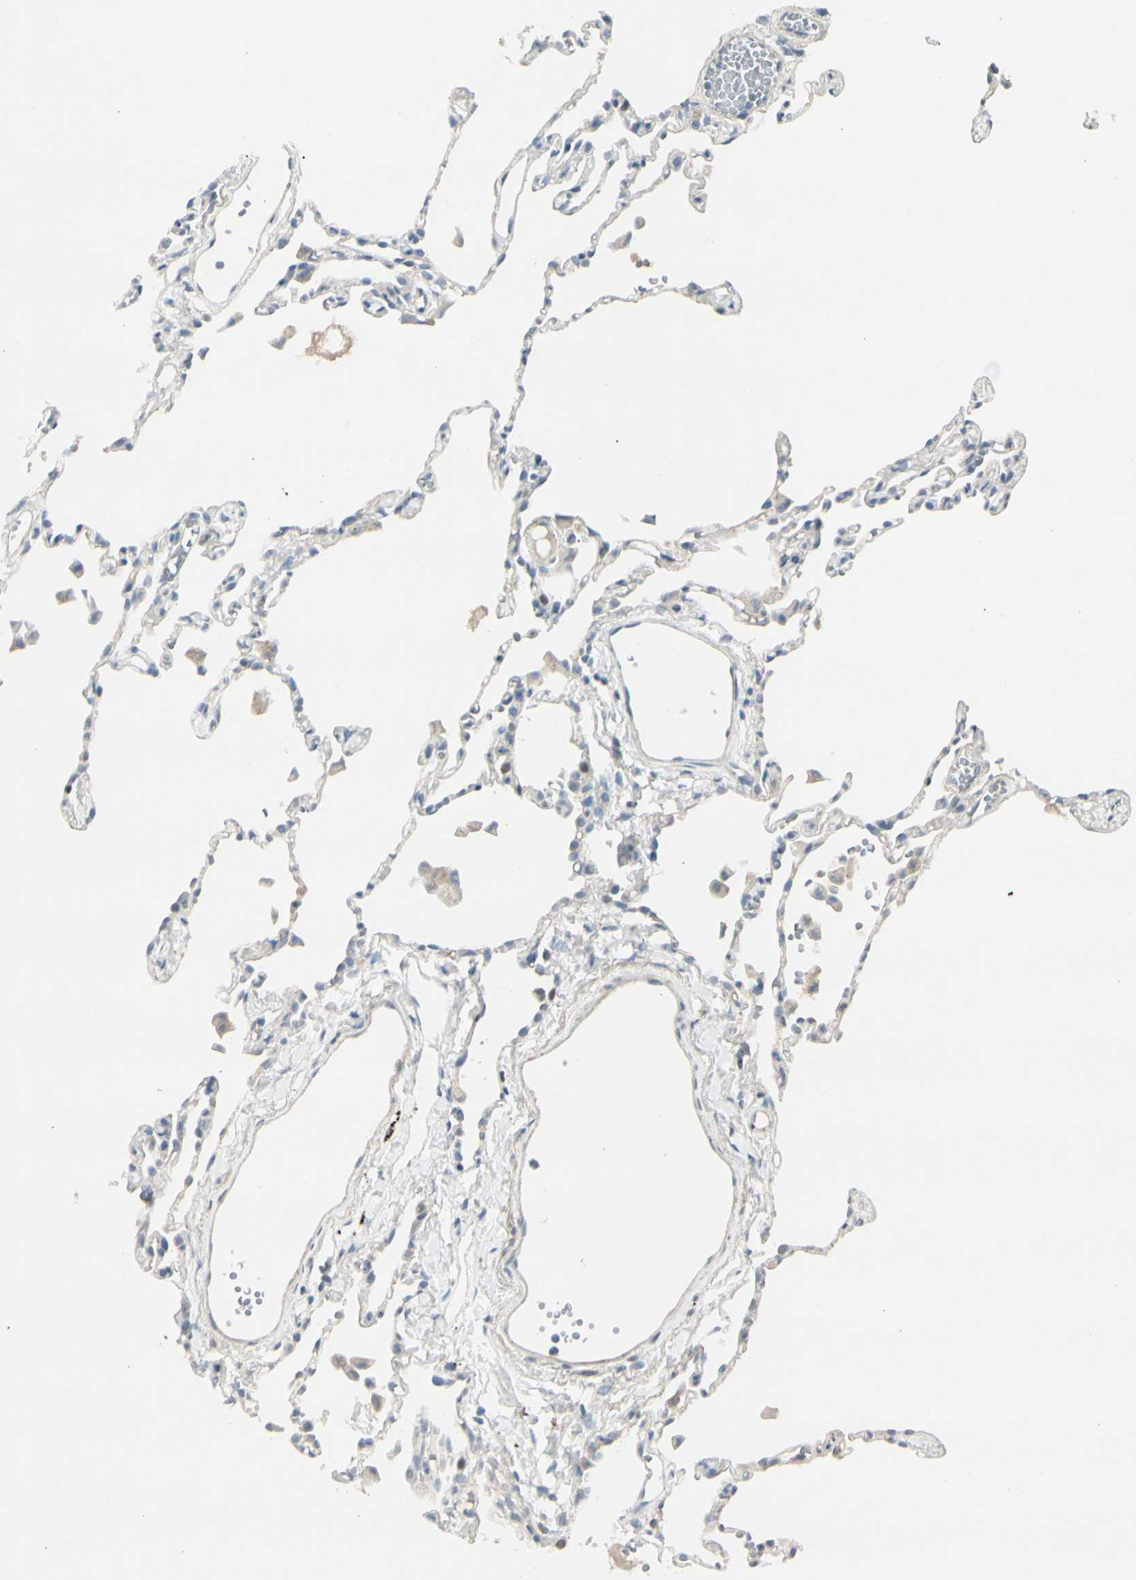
{"staining": {"intensity": "negative", "quantity": "none", "location": "none"}, "tissue": "lung", "cell_type": "Alveolar cells", "image_type": "normal", "snomed": [{"axis": "morphology", "description": "Normal tissue, NOS"}, {"axis": "topography", "description": "Lung"}], "caption": "High power microscopy photomicrograph of an IHC histopathology image of benign lung, revealing no significant expression in alveolar cells. (DAB (3,3'-diaminobenzidine) IHC with hematoxylin counter stain).", "gene": "CACNA2D1", "patient": {"sex": "female", "age": 49}}